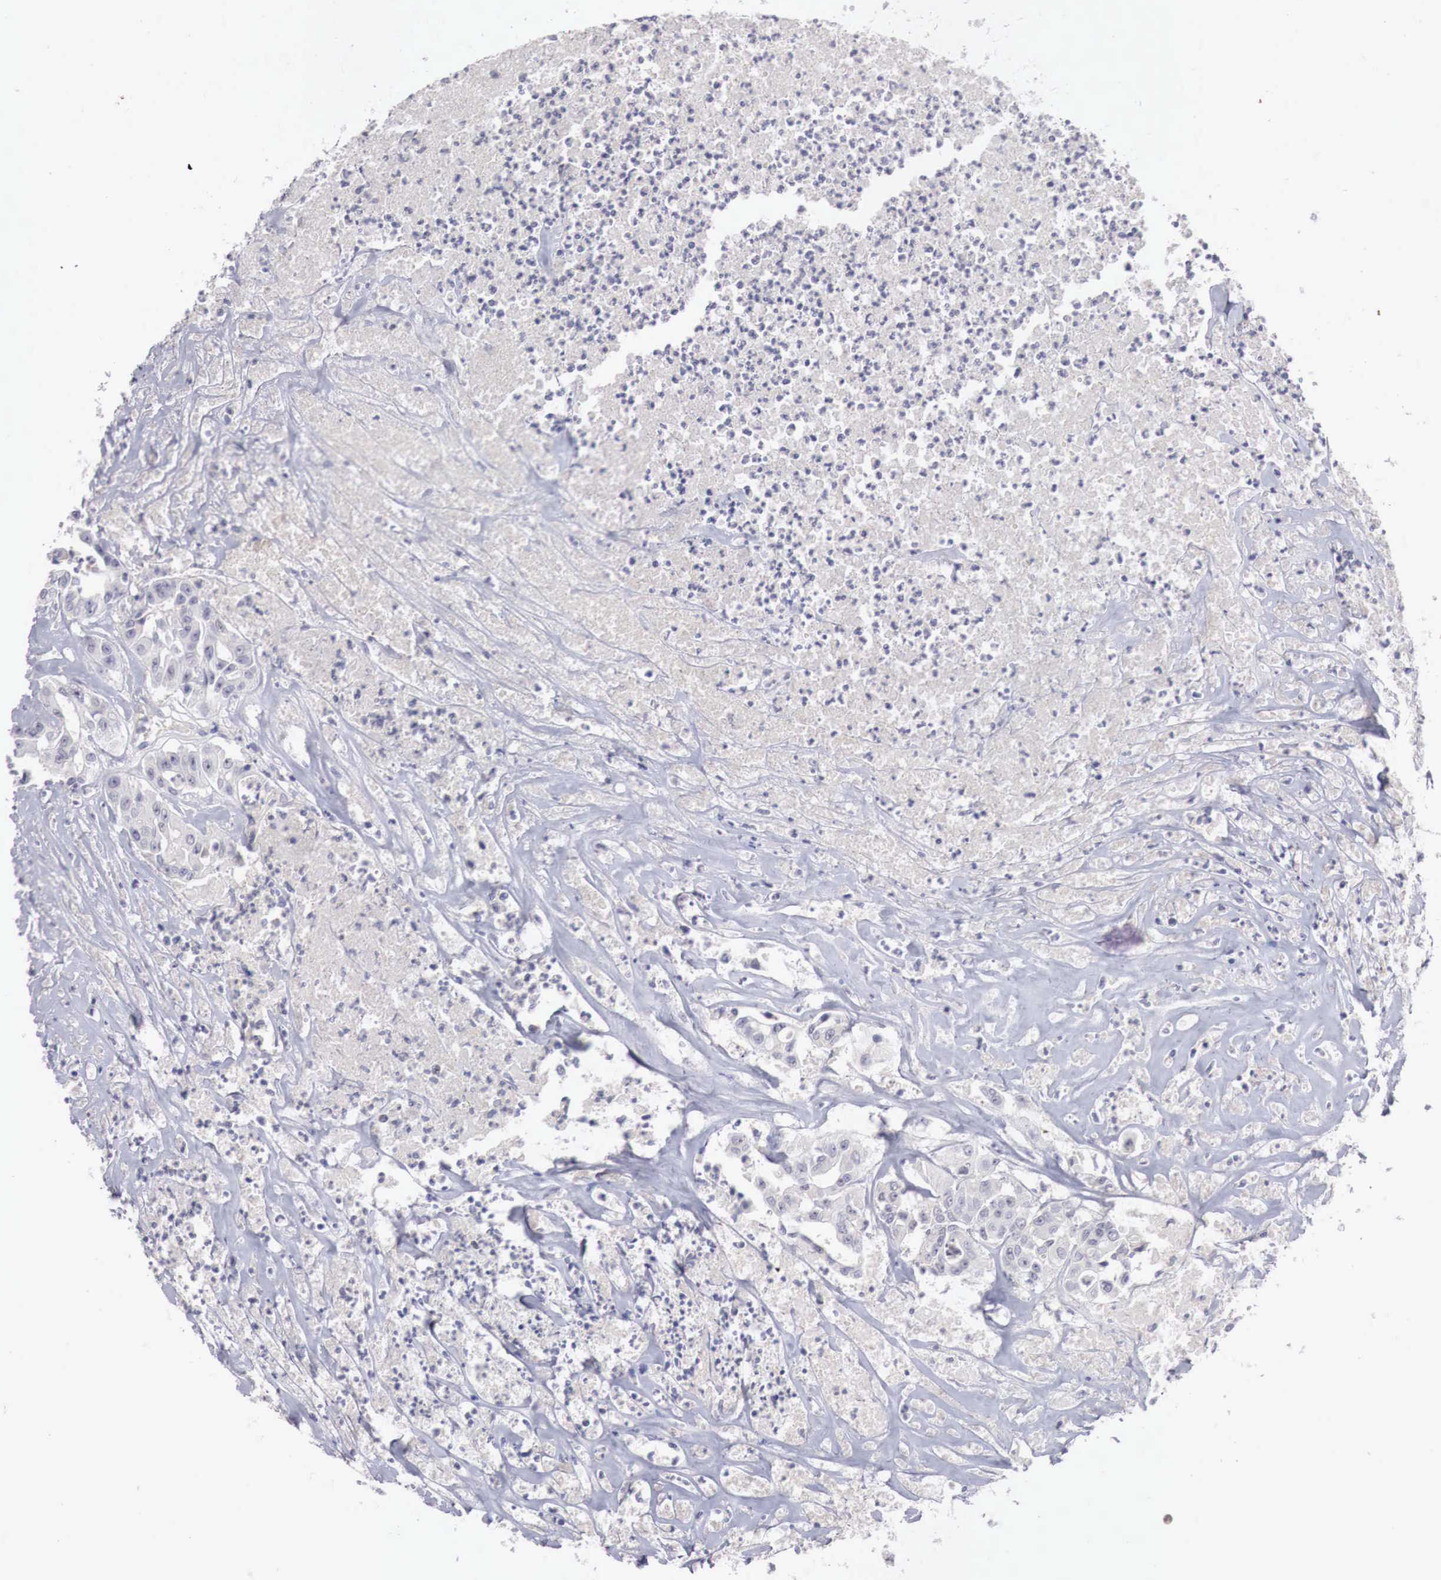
{"staining": {"intensity": "negative", "quantity": "none", "location": "none"}, "tissue": "colorectal cancer", "cell_type": "Tumor cells", "image_type": "cancer", "snomed": [{"axis": "morphology", "description": "Adenocarcinoma, NOS"}, {"axis": "topography", "description": "Colon"}], "caption": "Tumor cells show no significant expression in colorectal cancer (adenocarcinoma).", "gene": "GATA1", "patient": {"sex": "female", "age": 70}}